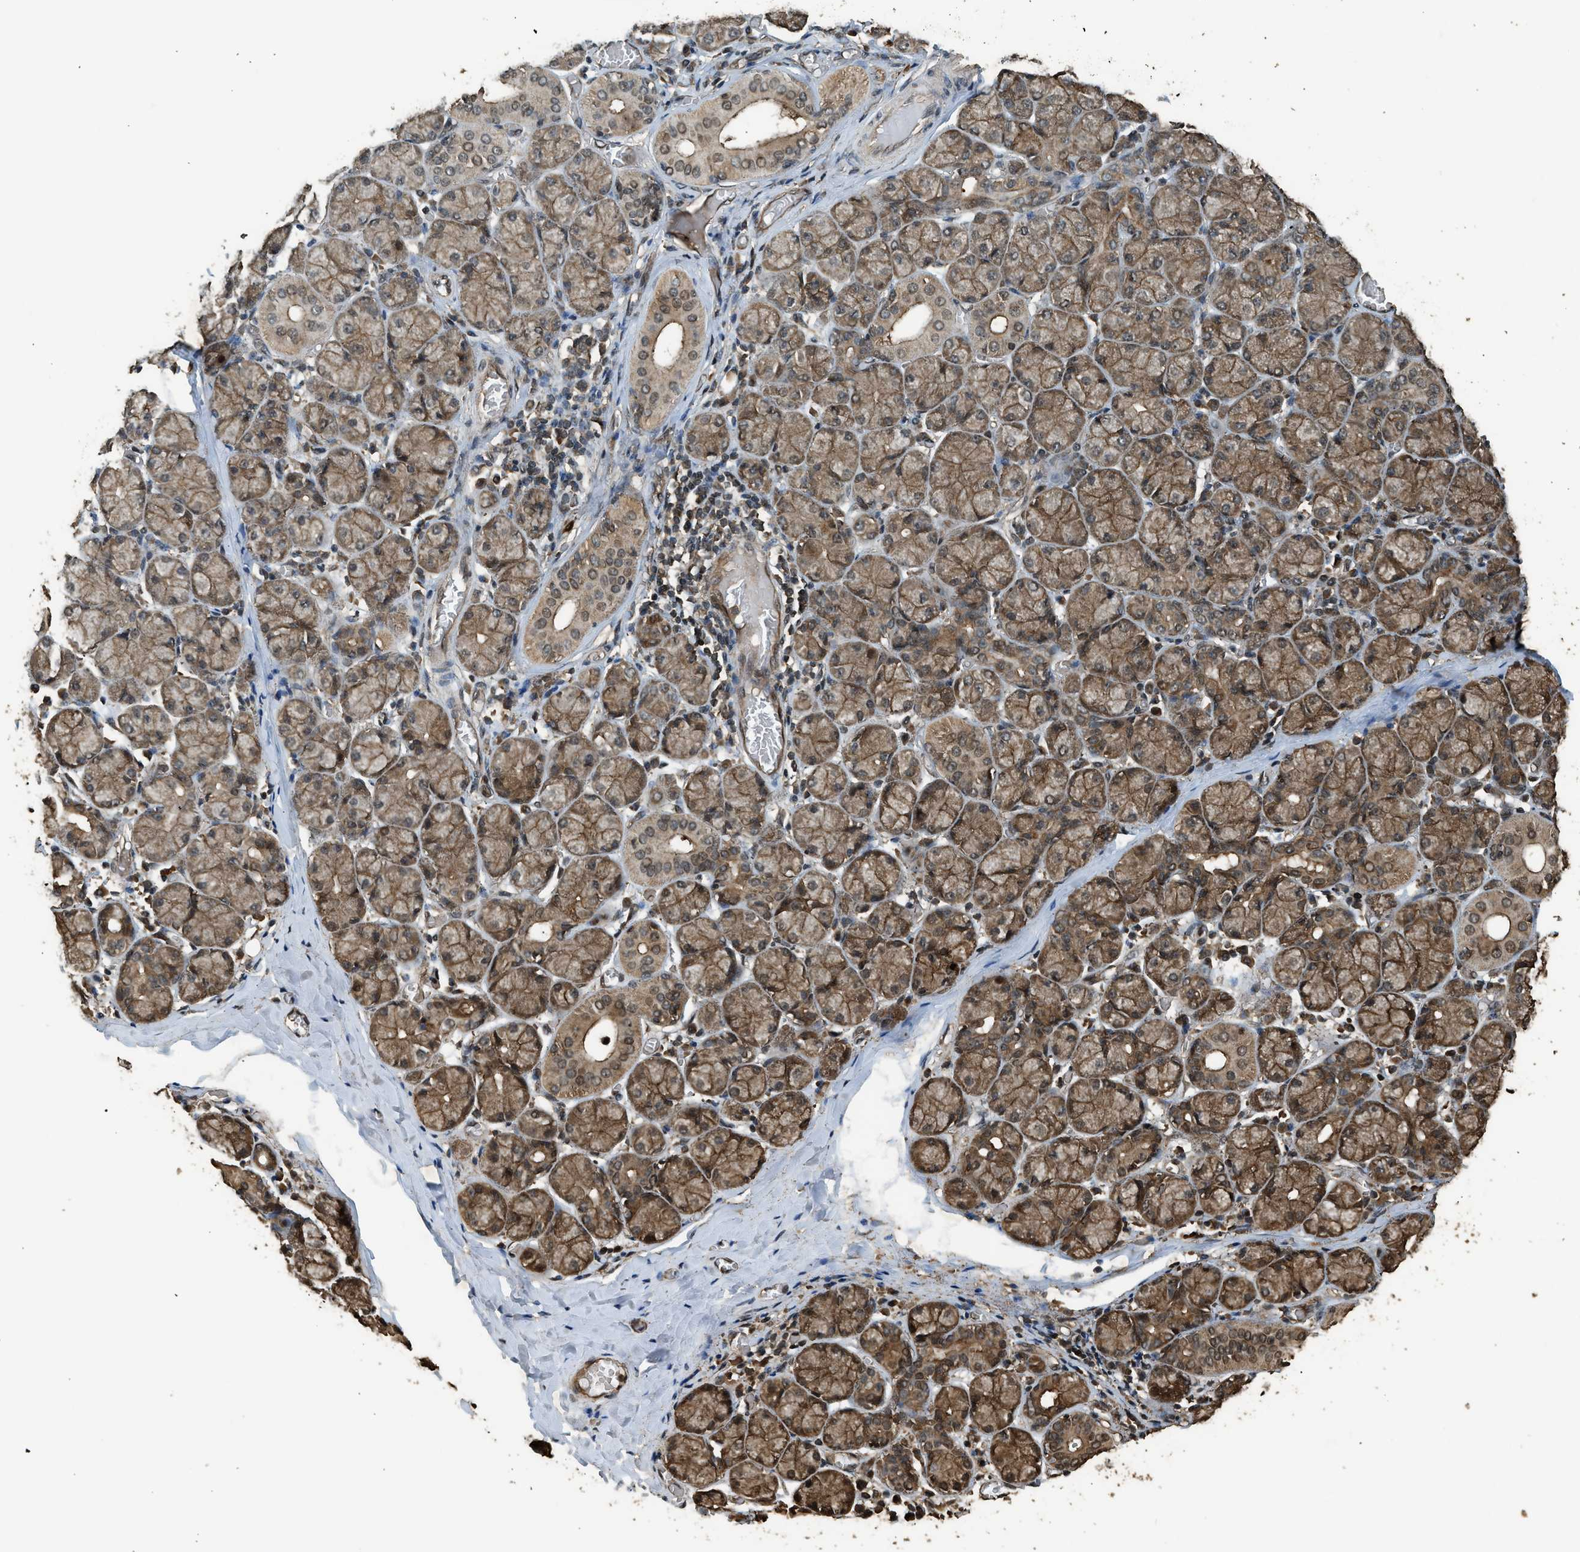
{"staining": {"intensity": "moderate", "quantity": ">75%", "location": "cytoplasmic/membranous"}, "tissue": "salivary gland", "cell_type": "Glandular cells", "image_type": "normal", "snomed": [{"axis": "morphology", "description": "Normal tissue, NOS"}, {"axis": "topography", "description": "Salivary gland"}], "caption": "An image of salivary gland stained for a protein exhibits moderate cytoplasmic/membranous brown staining in glandular cells. (IHC, brightfield microscopy, high magnification).", "gene": "MYBL2", "patient": {"sex": "female", "age": 24}}